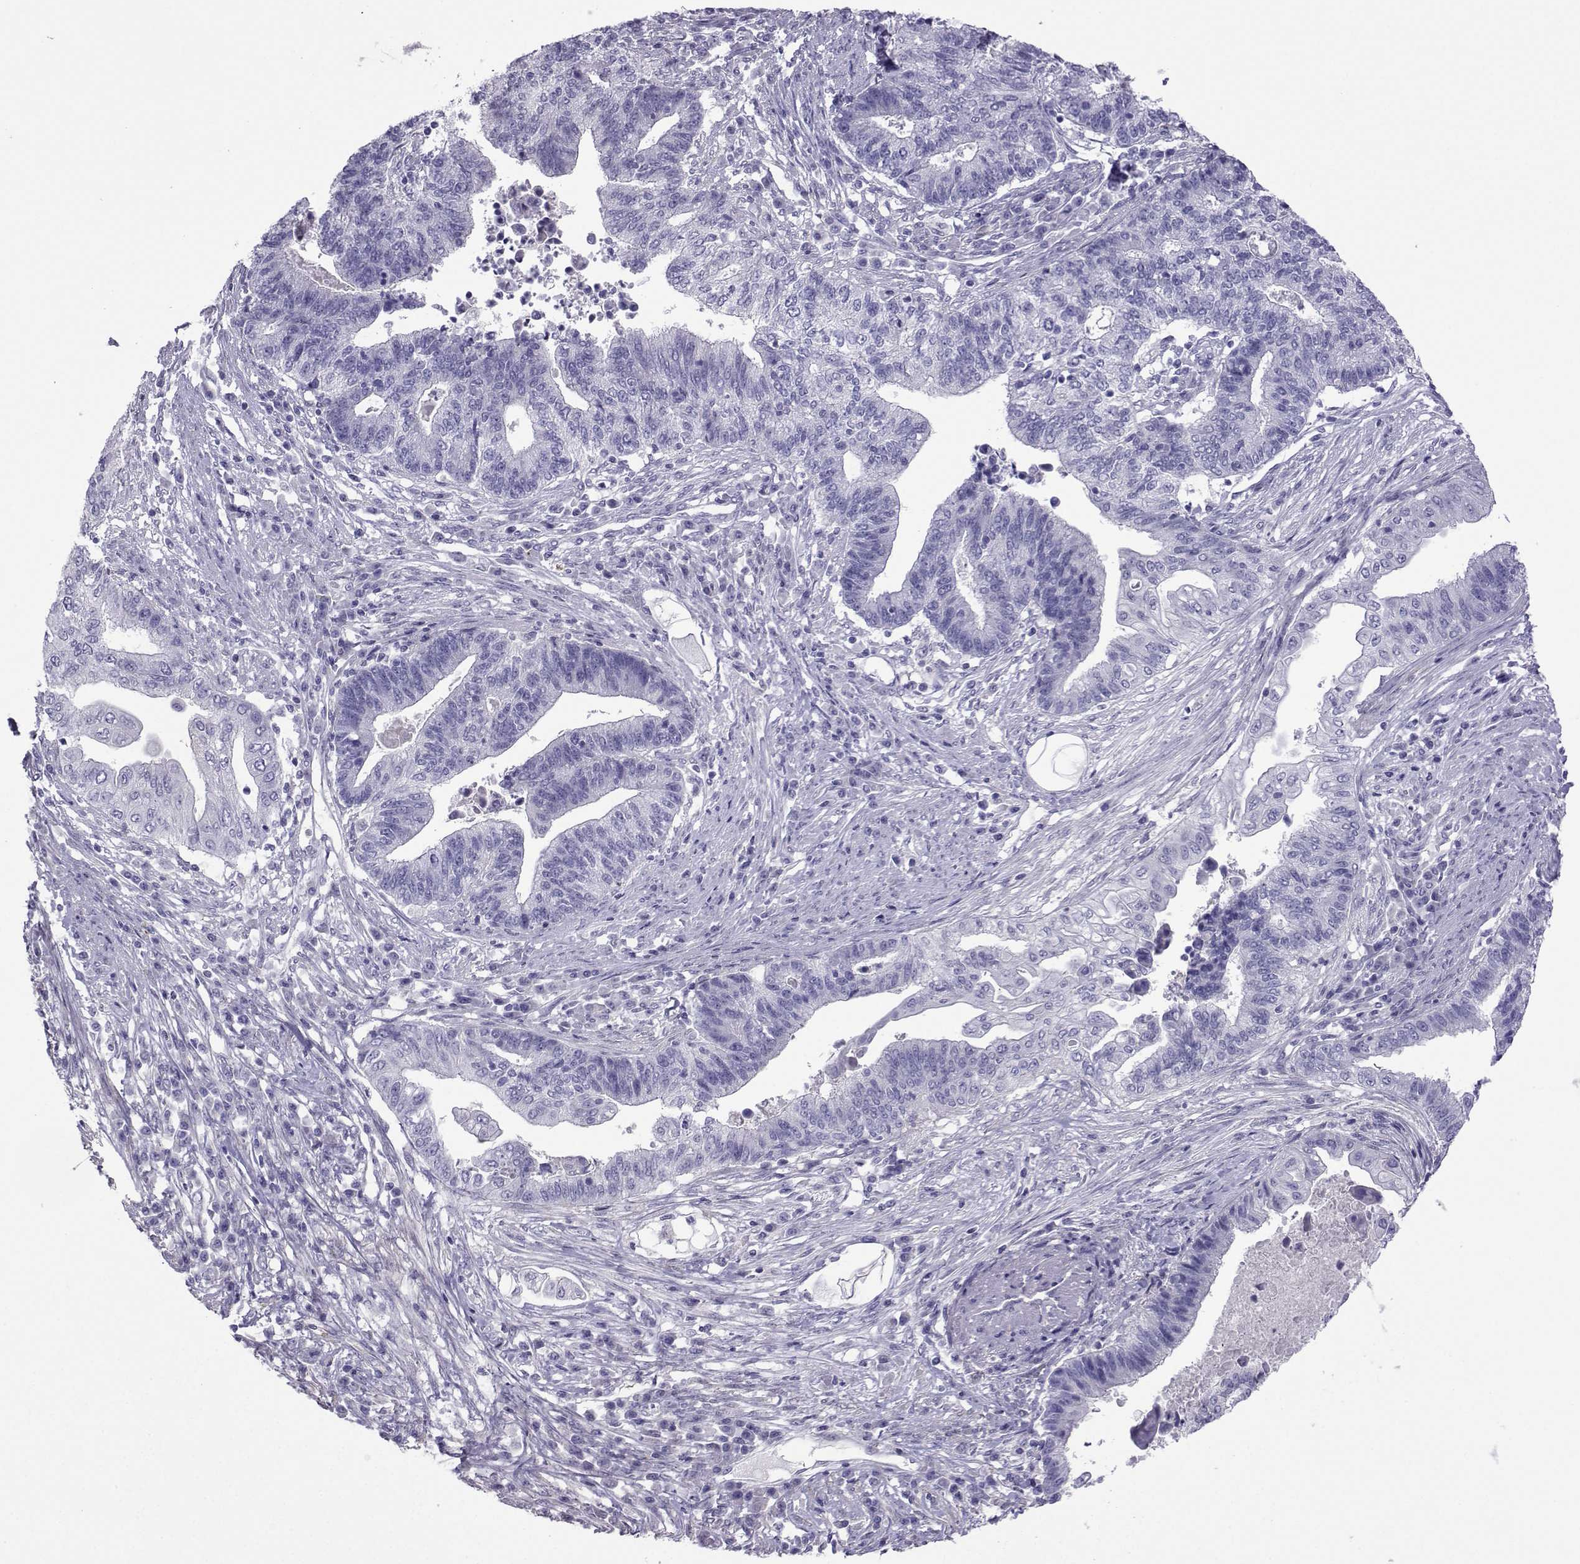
{"staining": {"intensity": "negative", "quantity": "none", "location": "none"}, "tissue": "endometrial cancer", "cell_type": "Tumor cells", "image_type": "cancer", "snomed": [{"axis": "morphology", "description": "Adenocarcinoma, NOS"}, {"axis": "topography", "description": "Uterus"}, {"axis": "topography", "description": "Endometrium"}], "caption": "High power microscopy micrograph of an immunohistochemistry (IHC) micrograph of endometrial cancer (adenocarcinoma), revealing no significant positivity in tumor cells.", "gene": "CFAP70", "patient": {"sex": "female", "age": 54}}